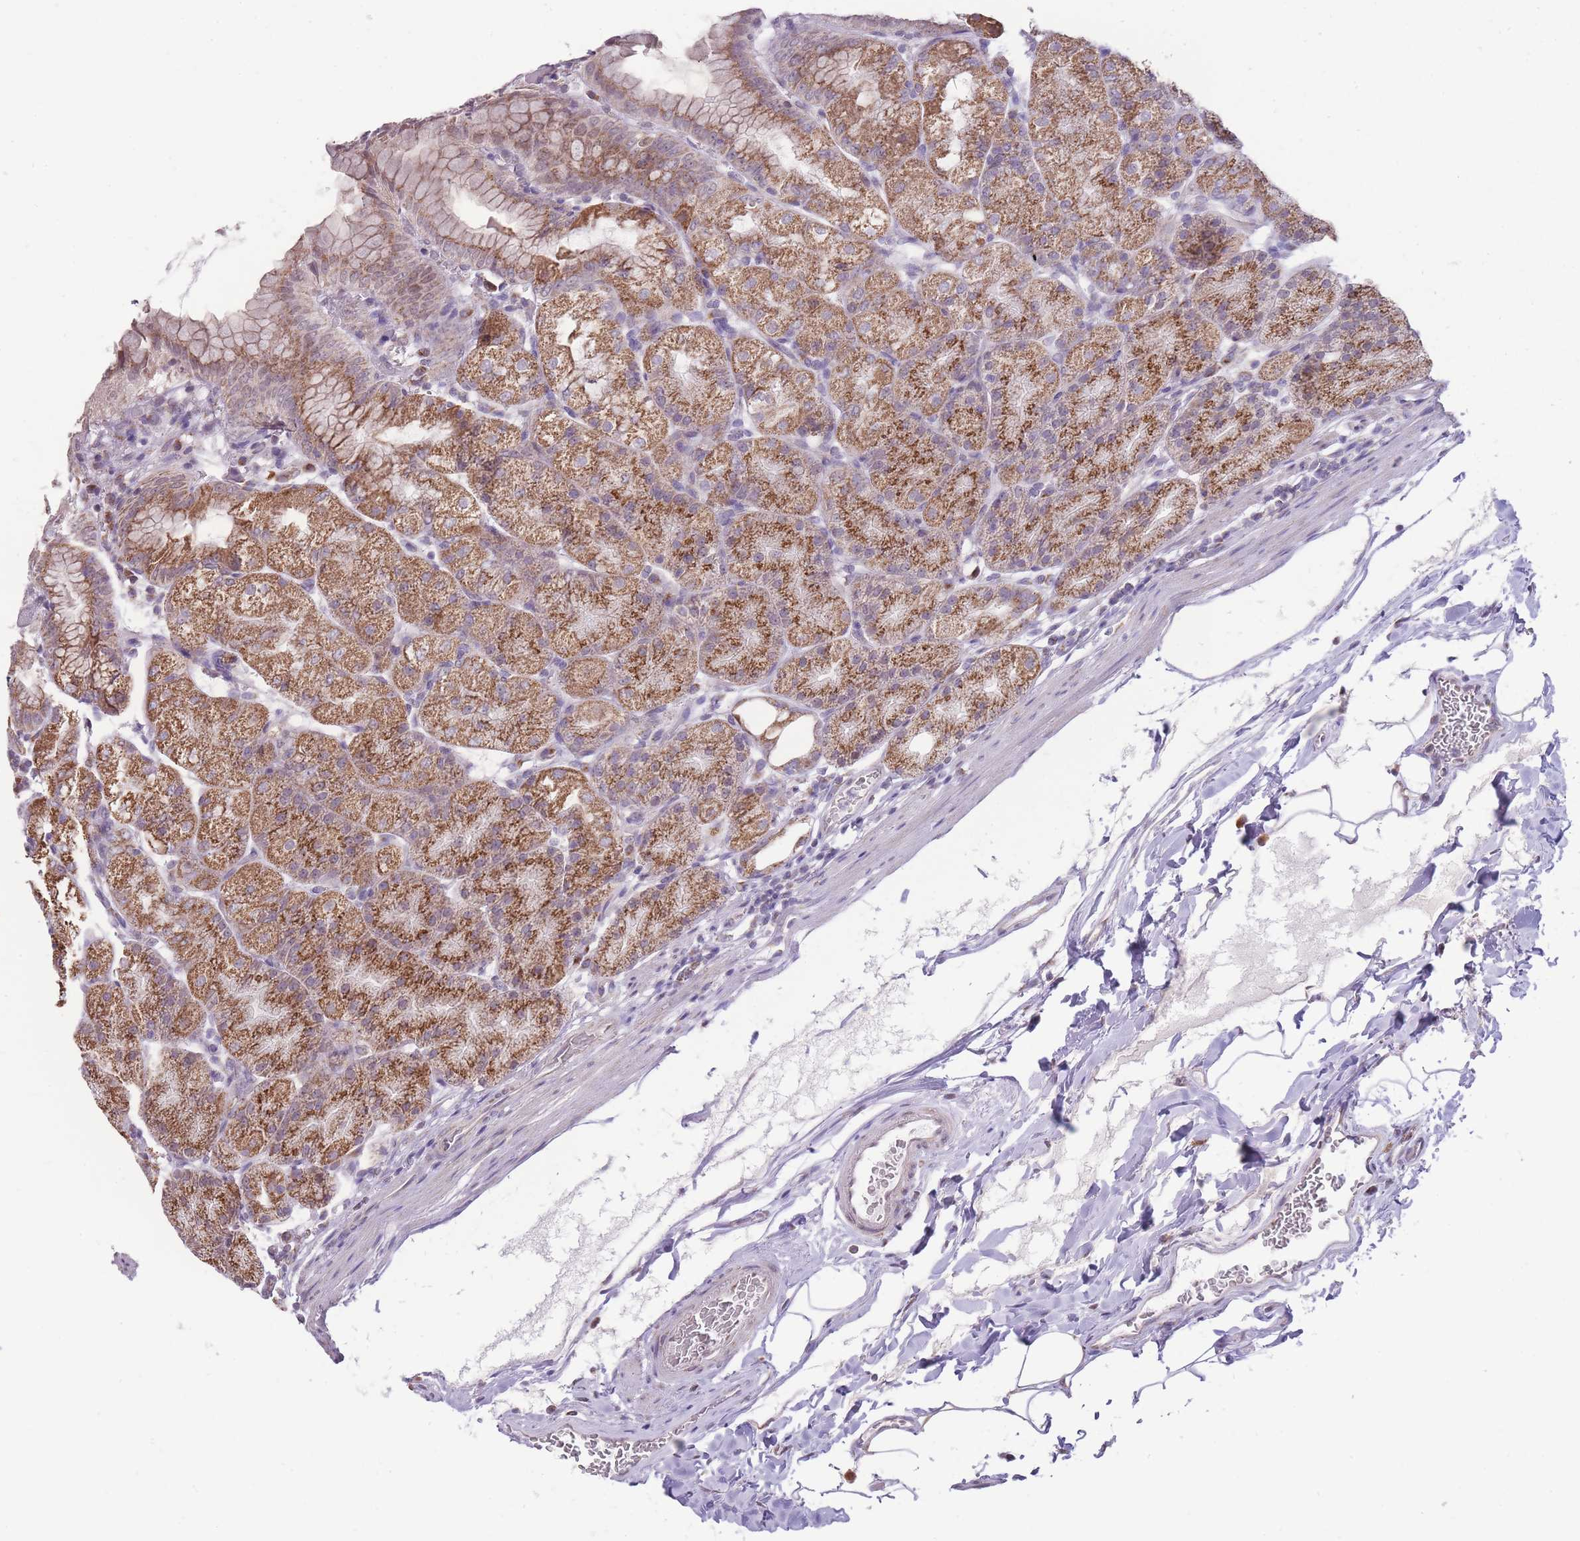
{"staining": {"intensity": "moderate", "quantity": ">75%", "location": "cytoplasmic/membranous"}, "tissue": "stomach", "cell_type": "Glandular cells", "image_type": "normal", "snomed": [{"axis": "morphology", "description": "Normal tissue, NOS"}, {"axis": "topography", "description": "Stomach, upper"}, {"axis": "topography", "description": "Stomach, lower"}], "caption": "Immunohistochemical staining of benign stomach exhibits >75% levels of moderate cytoplasmic/membranous protein positivity in about >75% of glandular cells.", "gene": "NELL1", "patient": {"sex": "male", "age": 62}}